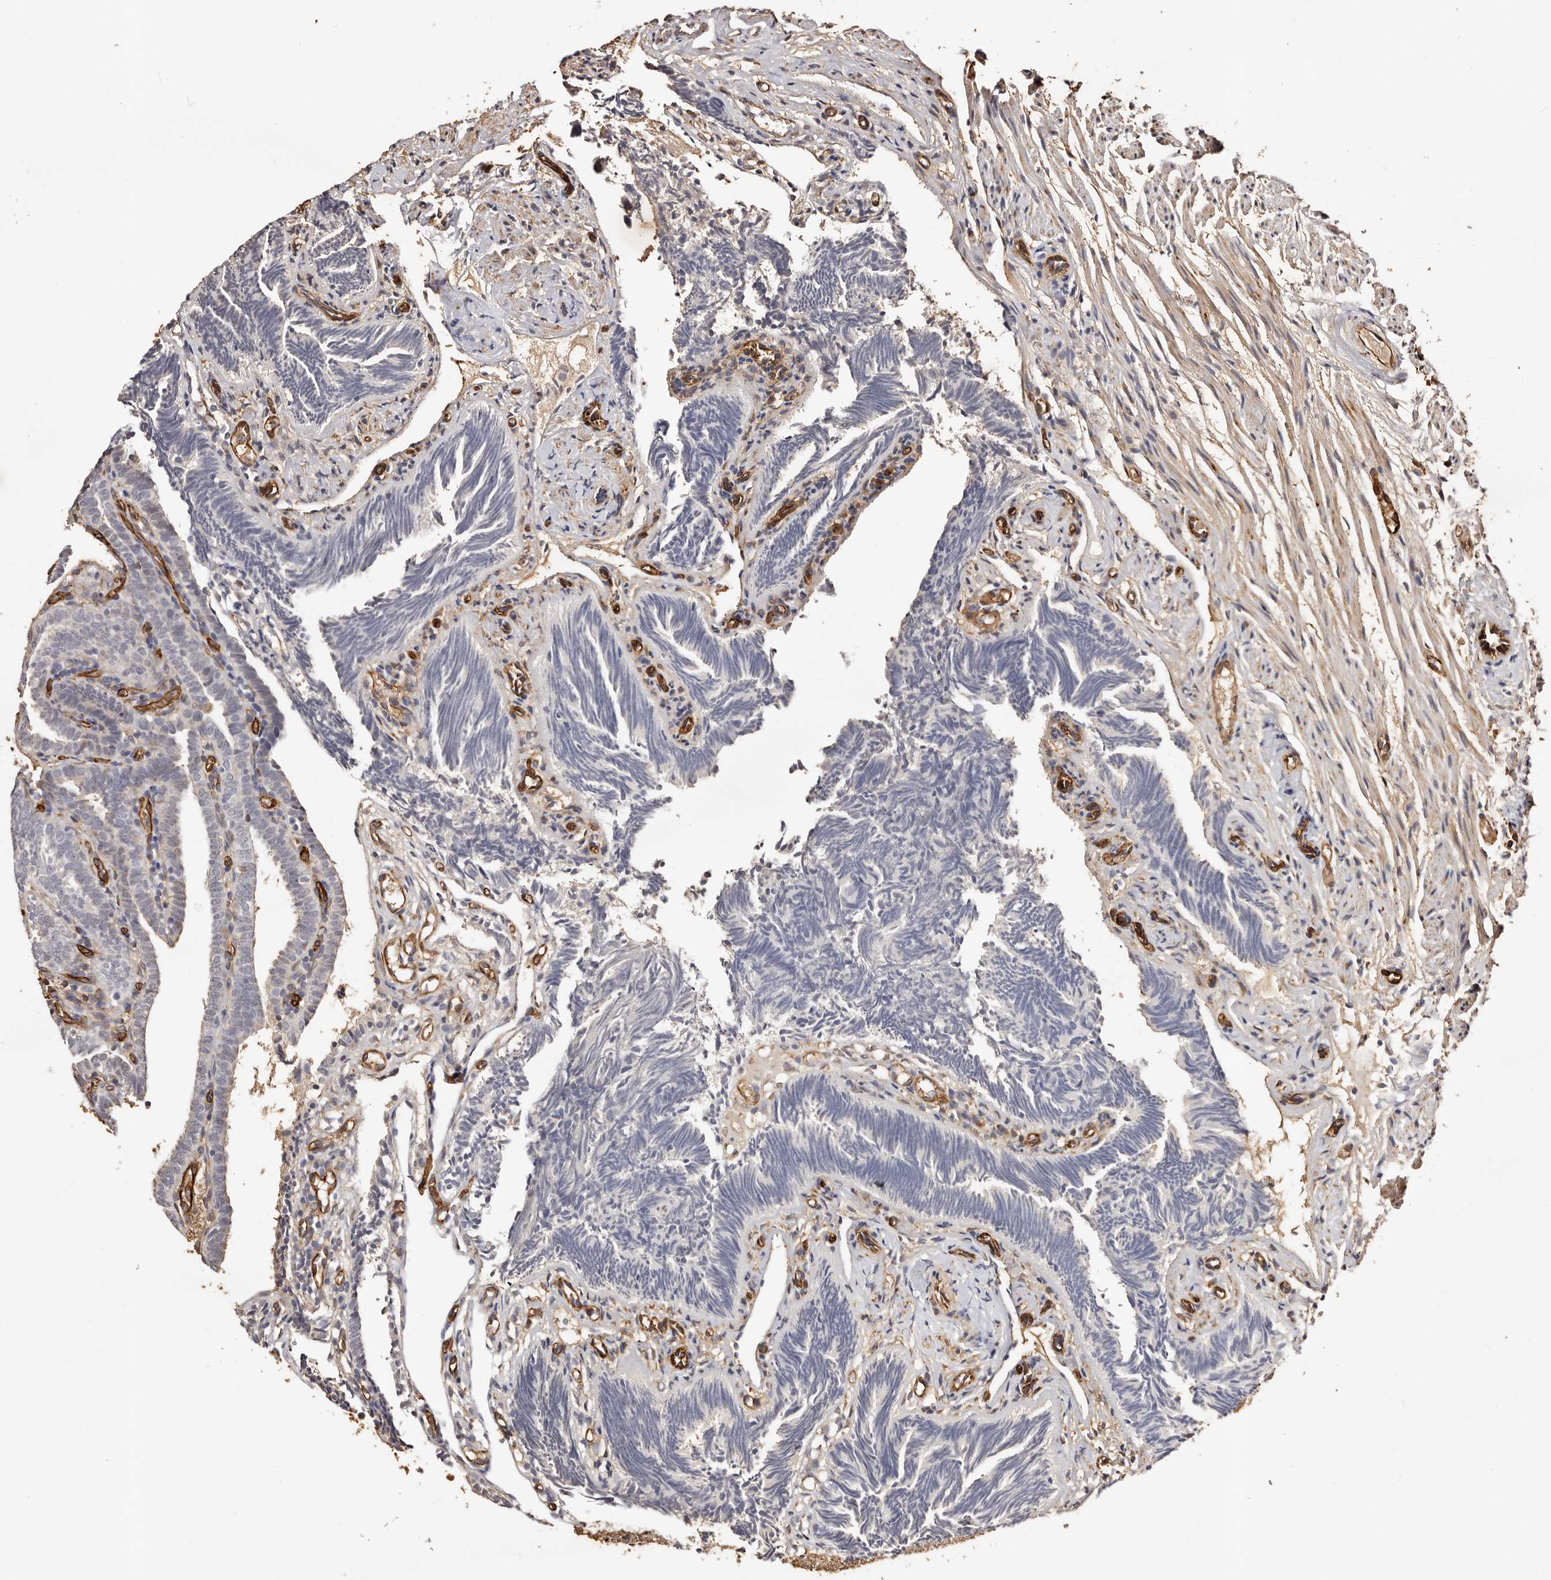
{"staining": {"intensity": "negative", "quantity": "none", "location": "none"}, "tissue": "fallopian tube", "cell_type": "Glandular cells", "image_type": "normal", "snomed": [{"axis": "morphology", "description": "Normal tissue, NOS"}, {"axis": "topography", "description": "Fallopian tube"}], "caption": "Glandular cells are negative for brown protein staining in normal fallopian tube.", "gene": "ZNF557", "patient": {"sex": "female", "age": 39}}